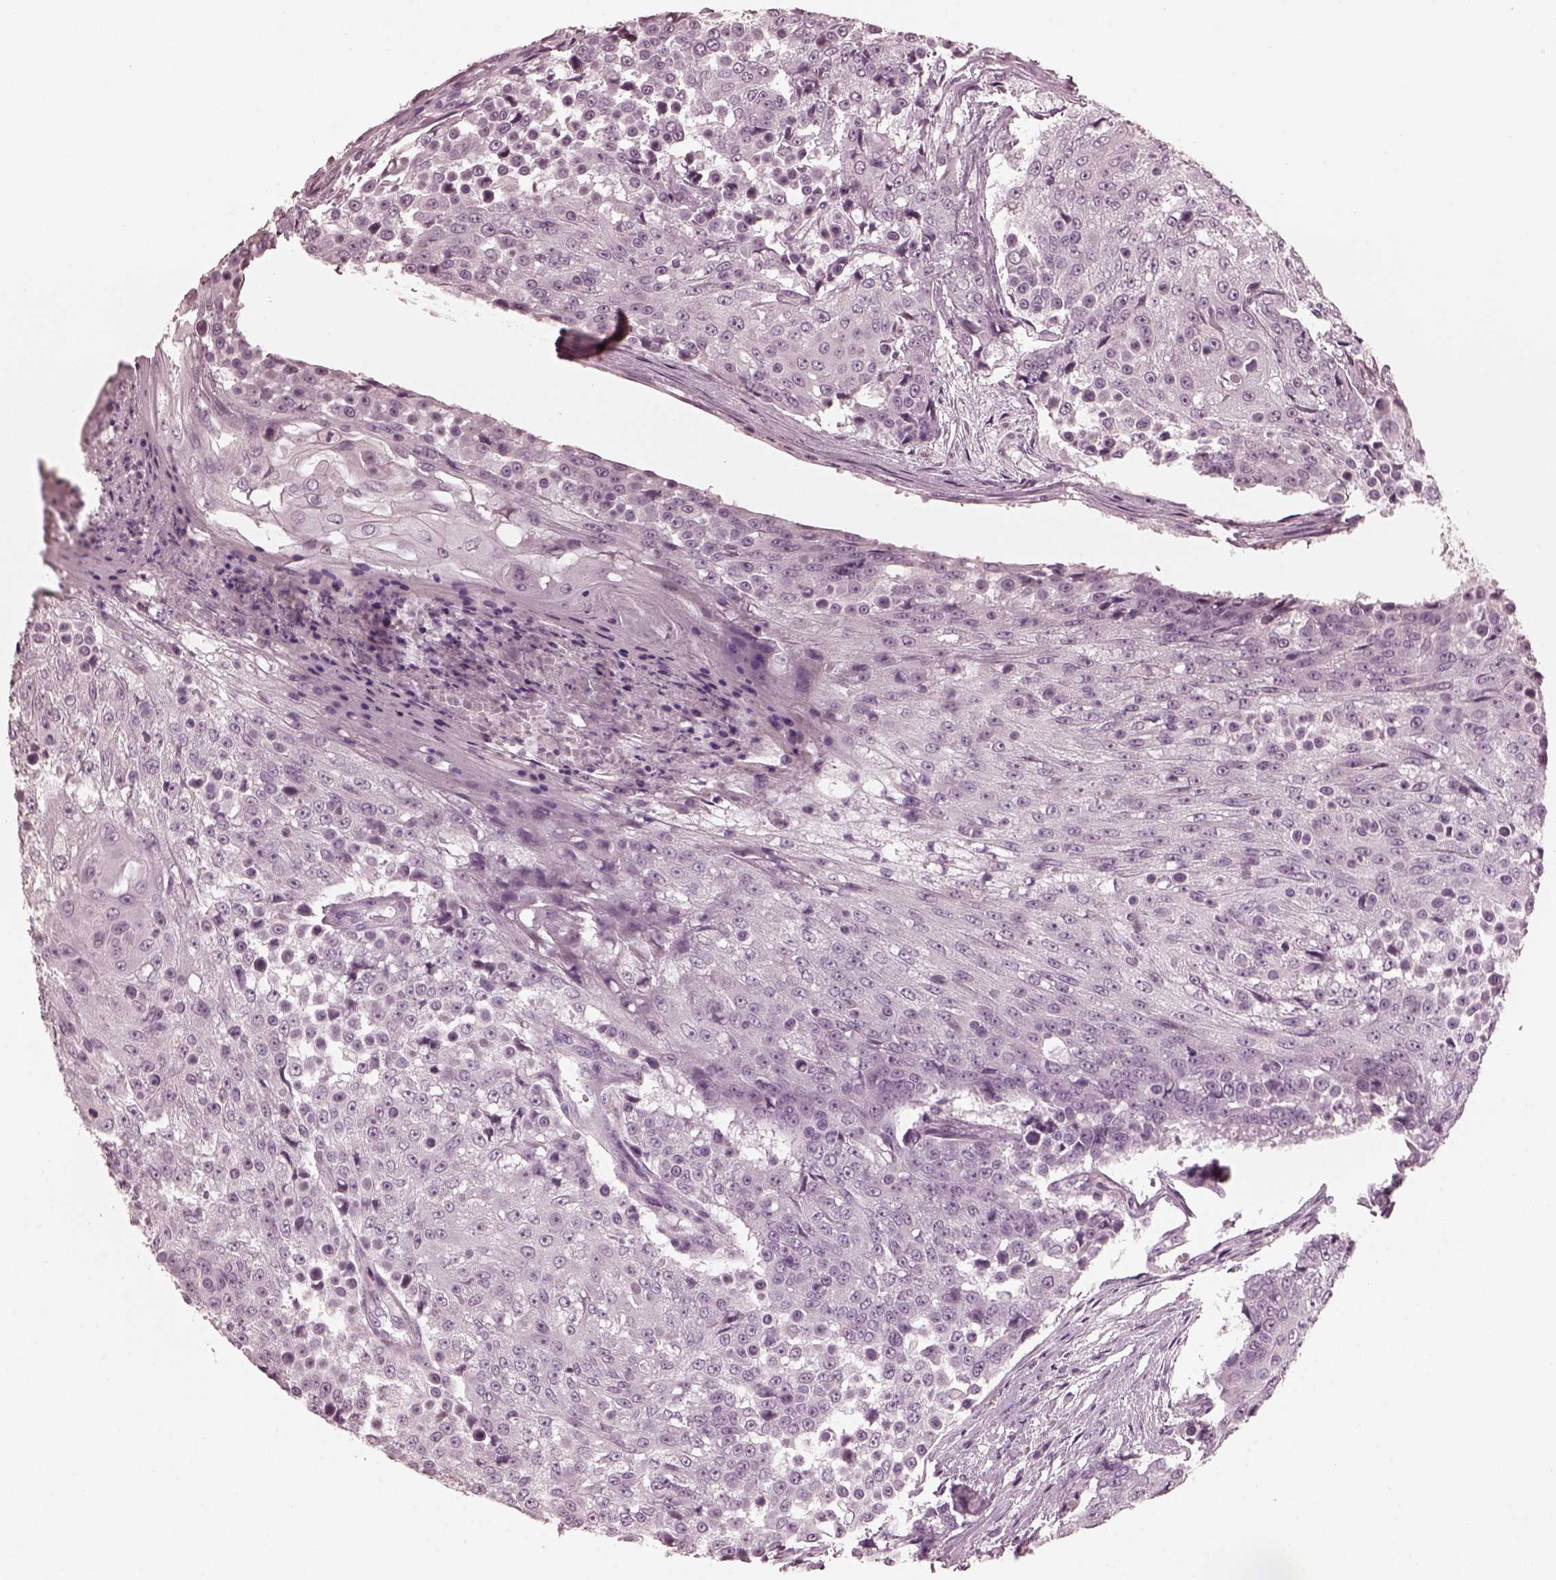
{"staining": {"intensity": "negative", "quantity": "none", "location": "none"}, "tissue": "urothelial cancer", "cell_type": "Tumor cells", "image_type": "cancer", "snomed": [{"axis": "morphology", "description": "Urothelial carcinoma, High grade"}, {"axis": "topography", "description": "Urinary bladder"}], "caption": "Micrograph shows no protein expression in tumor cells of urothelial cancer tissue.", "gene": "CGA", "patient": {"sex": "female", "age": 63}}